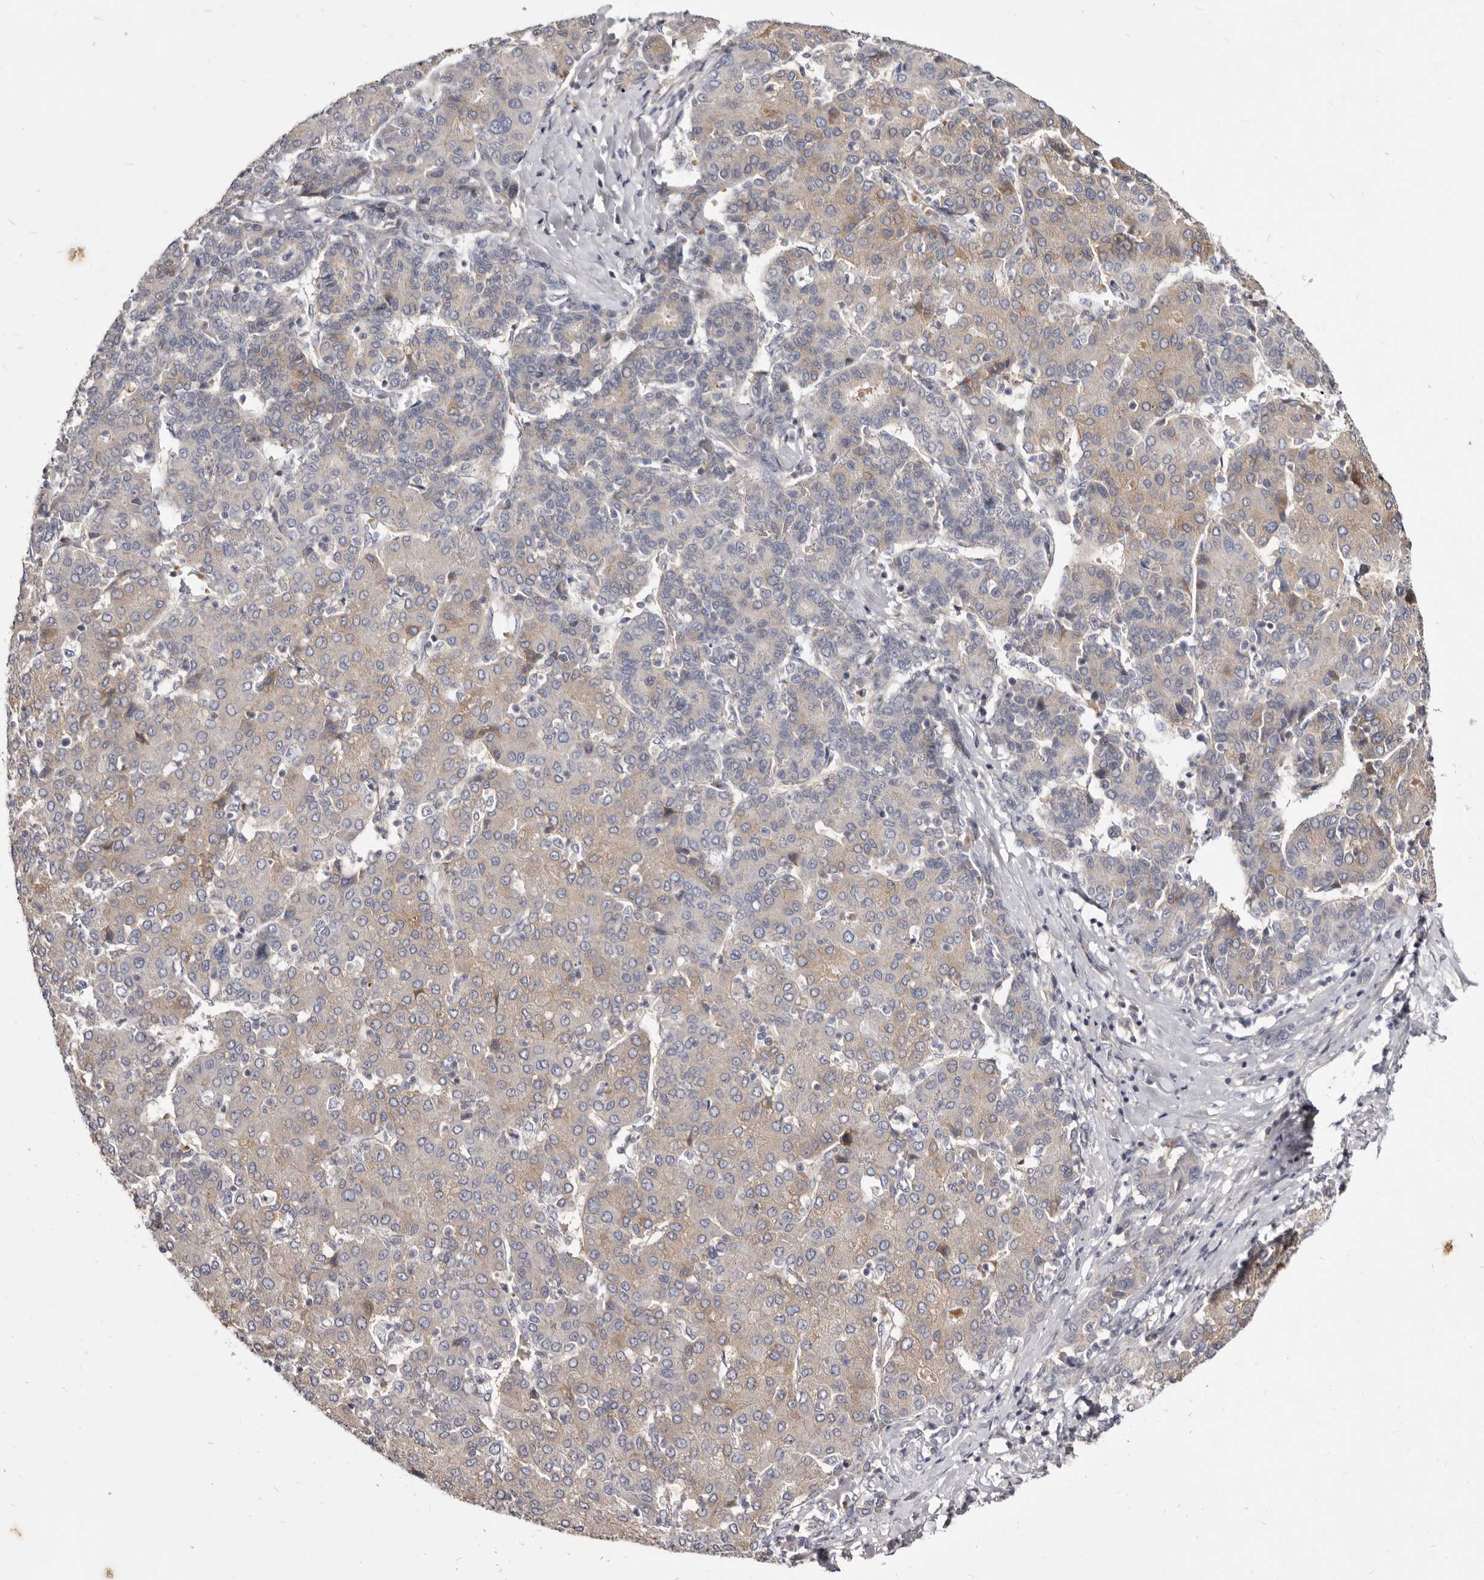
{"staining": {"intensity": "weak", "quantity": ">75%", "location": "cytoplasmic/membranous"}, "tissue": "liver cancer", "cell_type": "Tumor cells", "image_type": "cancer", "snomed": [{"axis": "morphology", "description": "Carcinoma, Hepatocellular, NOS"}, {"axis": "topography", "description": "Liver"}], "caption": "A brown stain labels weak cytoplasmic/membranous positivity of a protein in human liver hepatocellular carcinoma tumor cells.", "gene": "FAS", "patient": {"sex": "male", "age": 65}}